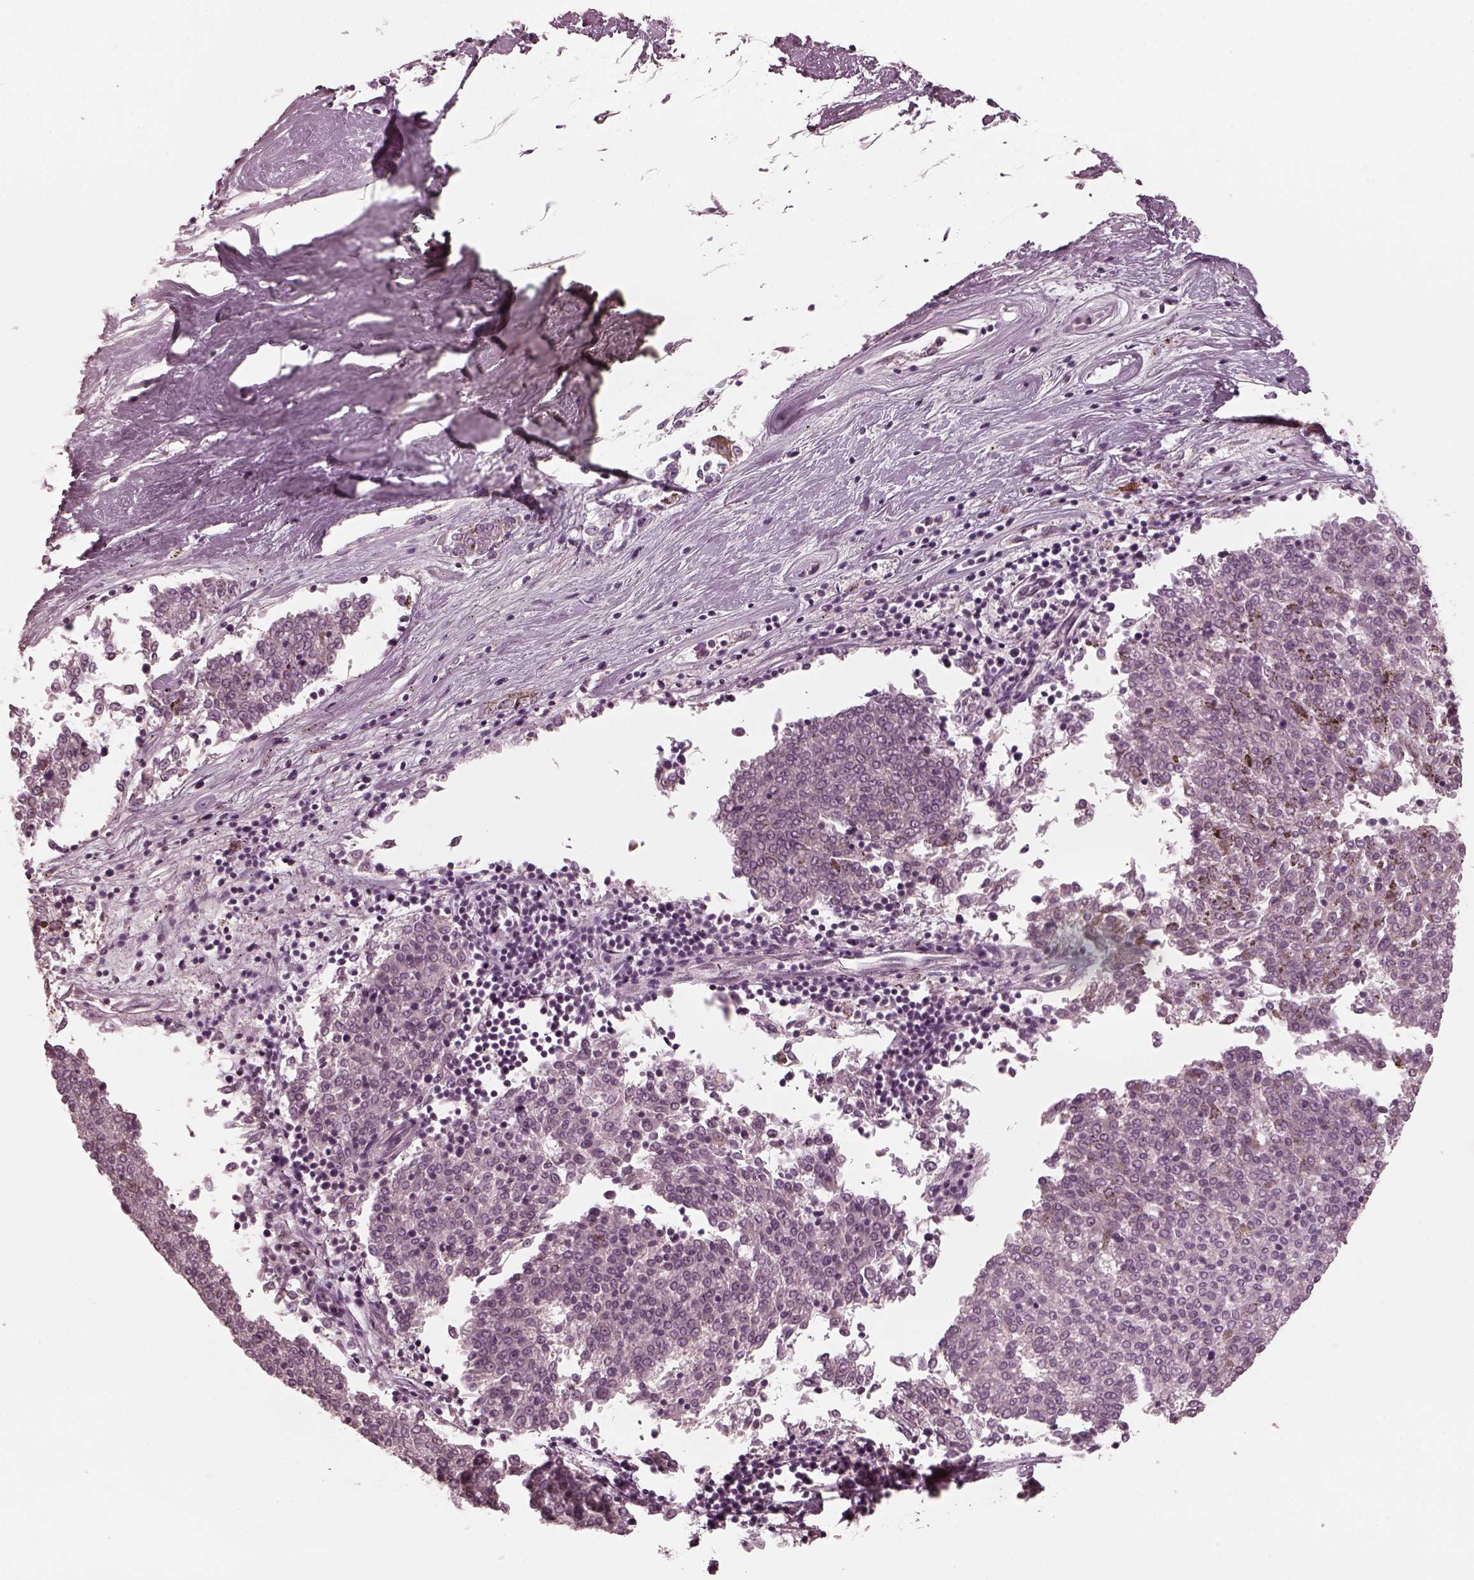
{"staining": {"intensity": "negative", "quantity": "none", "location": "none"}, "tissue": "melanoma", "cell_type": "Tumor cells", "image_type": "cancer", "snomed": [{"axis": "morphology", "description": "Malignant melanoma, NOS"}, {"axis": "topography", "description": "Skin"}], "caption": "Immunohistochemistry image of melanoma stained for a protein (brown), which displays no expression in tumor cells.", "gene": "CHIT1", "patient": {"sex": "female", "age": 72}}